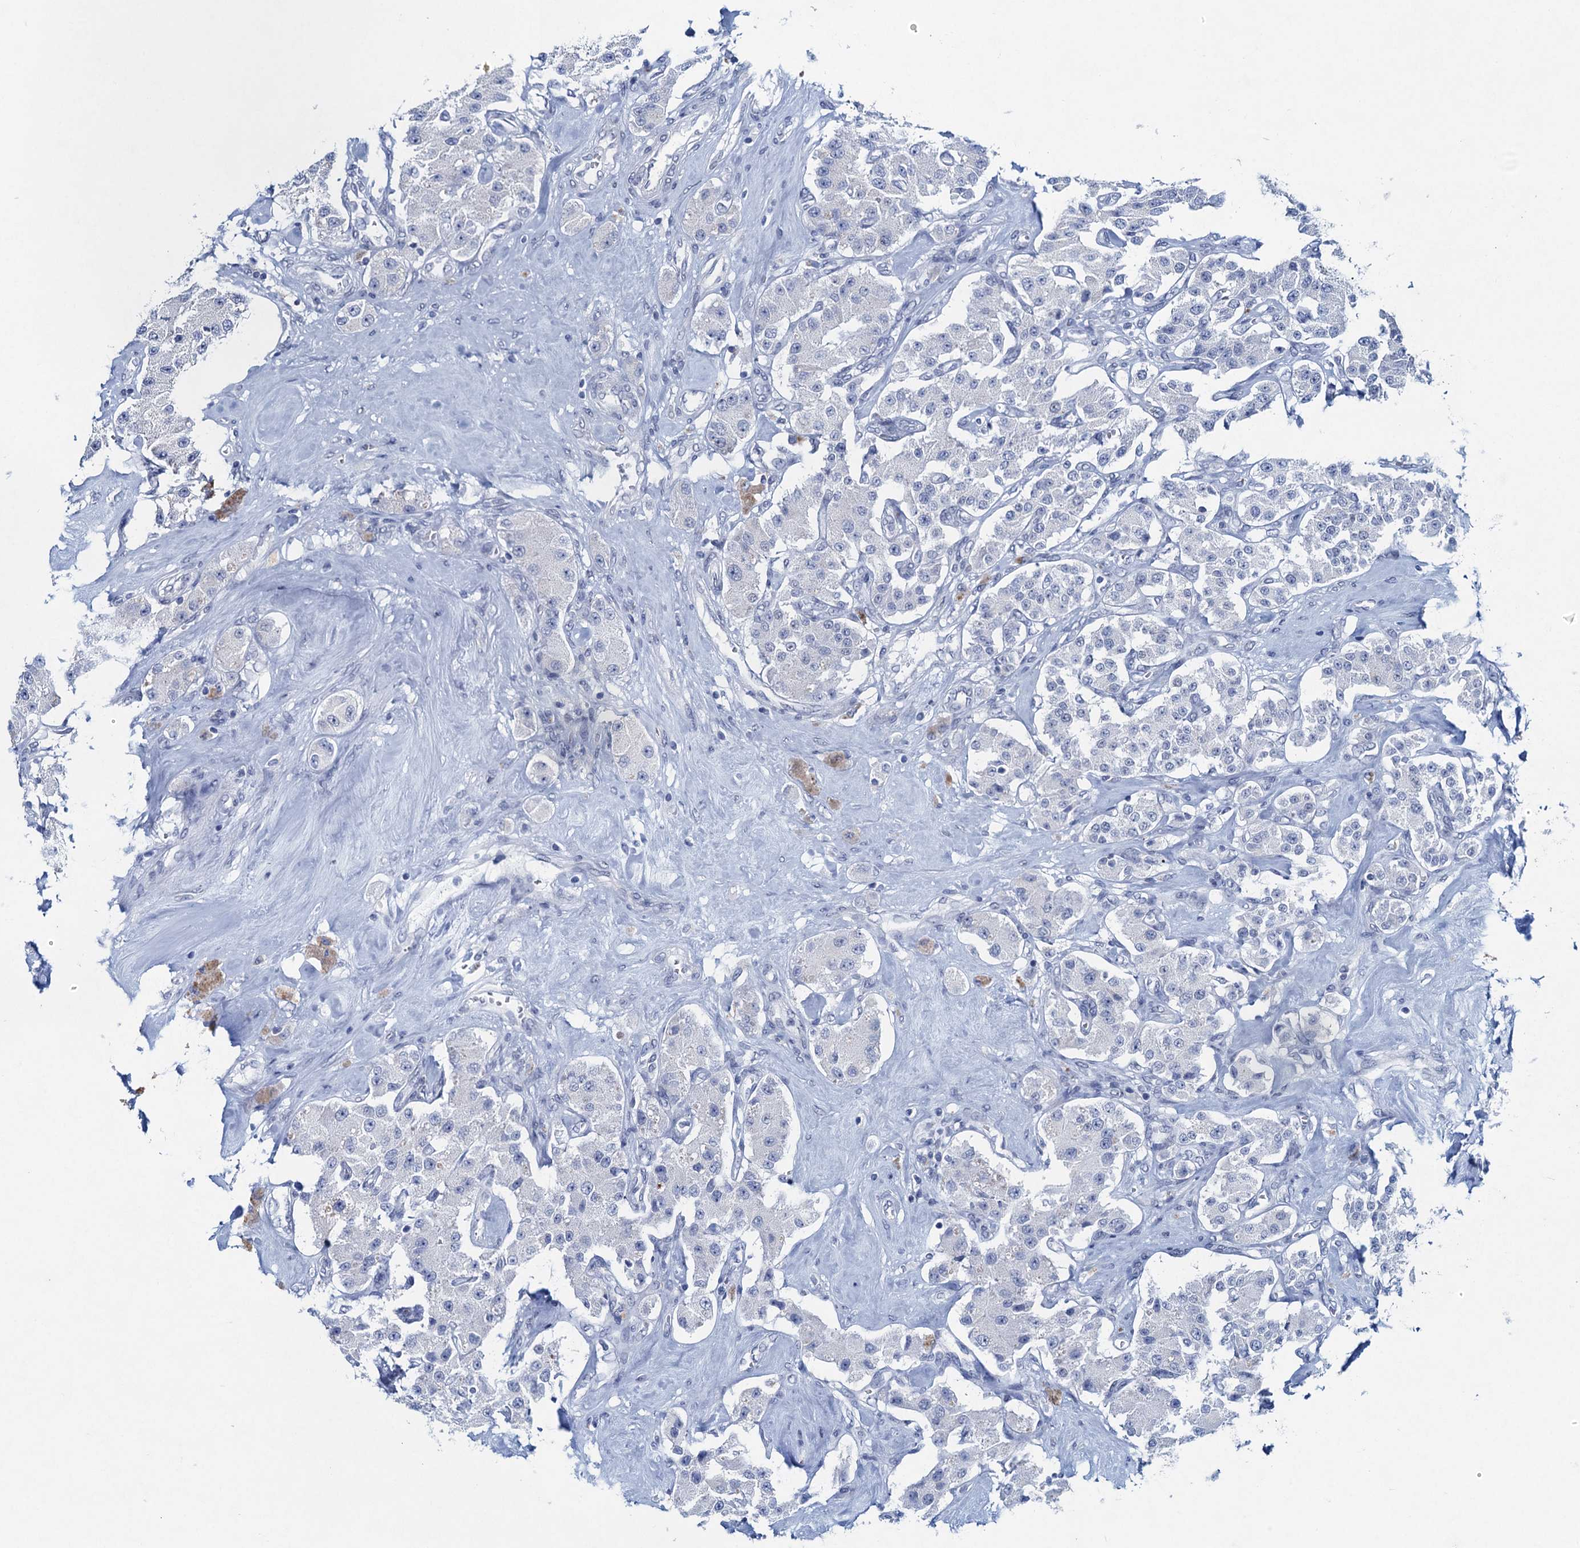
{"staining": {"intensity": "negative", "quantity": "none", "location": "none"}, "tissue": "carcinoid", "cell_type": "Tumor cells", "image_type": "cancer", "snomed": [{"axis": "morphology", "description": "Carcinoid, malignant, NOS"}, {"axis": "topography", "description": "Pancreas"}], "caption": "Immunohistochemical staining of human carcinoid reveals no significant positivity in tumor cells.", "gene": "HAPSTR1", "patient": {"sex": "male", "age": 41}}